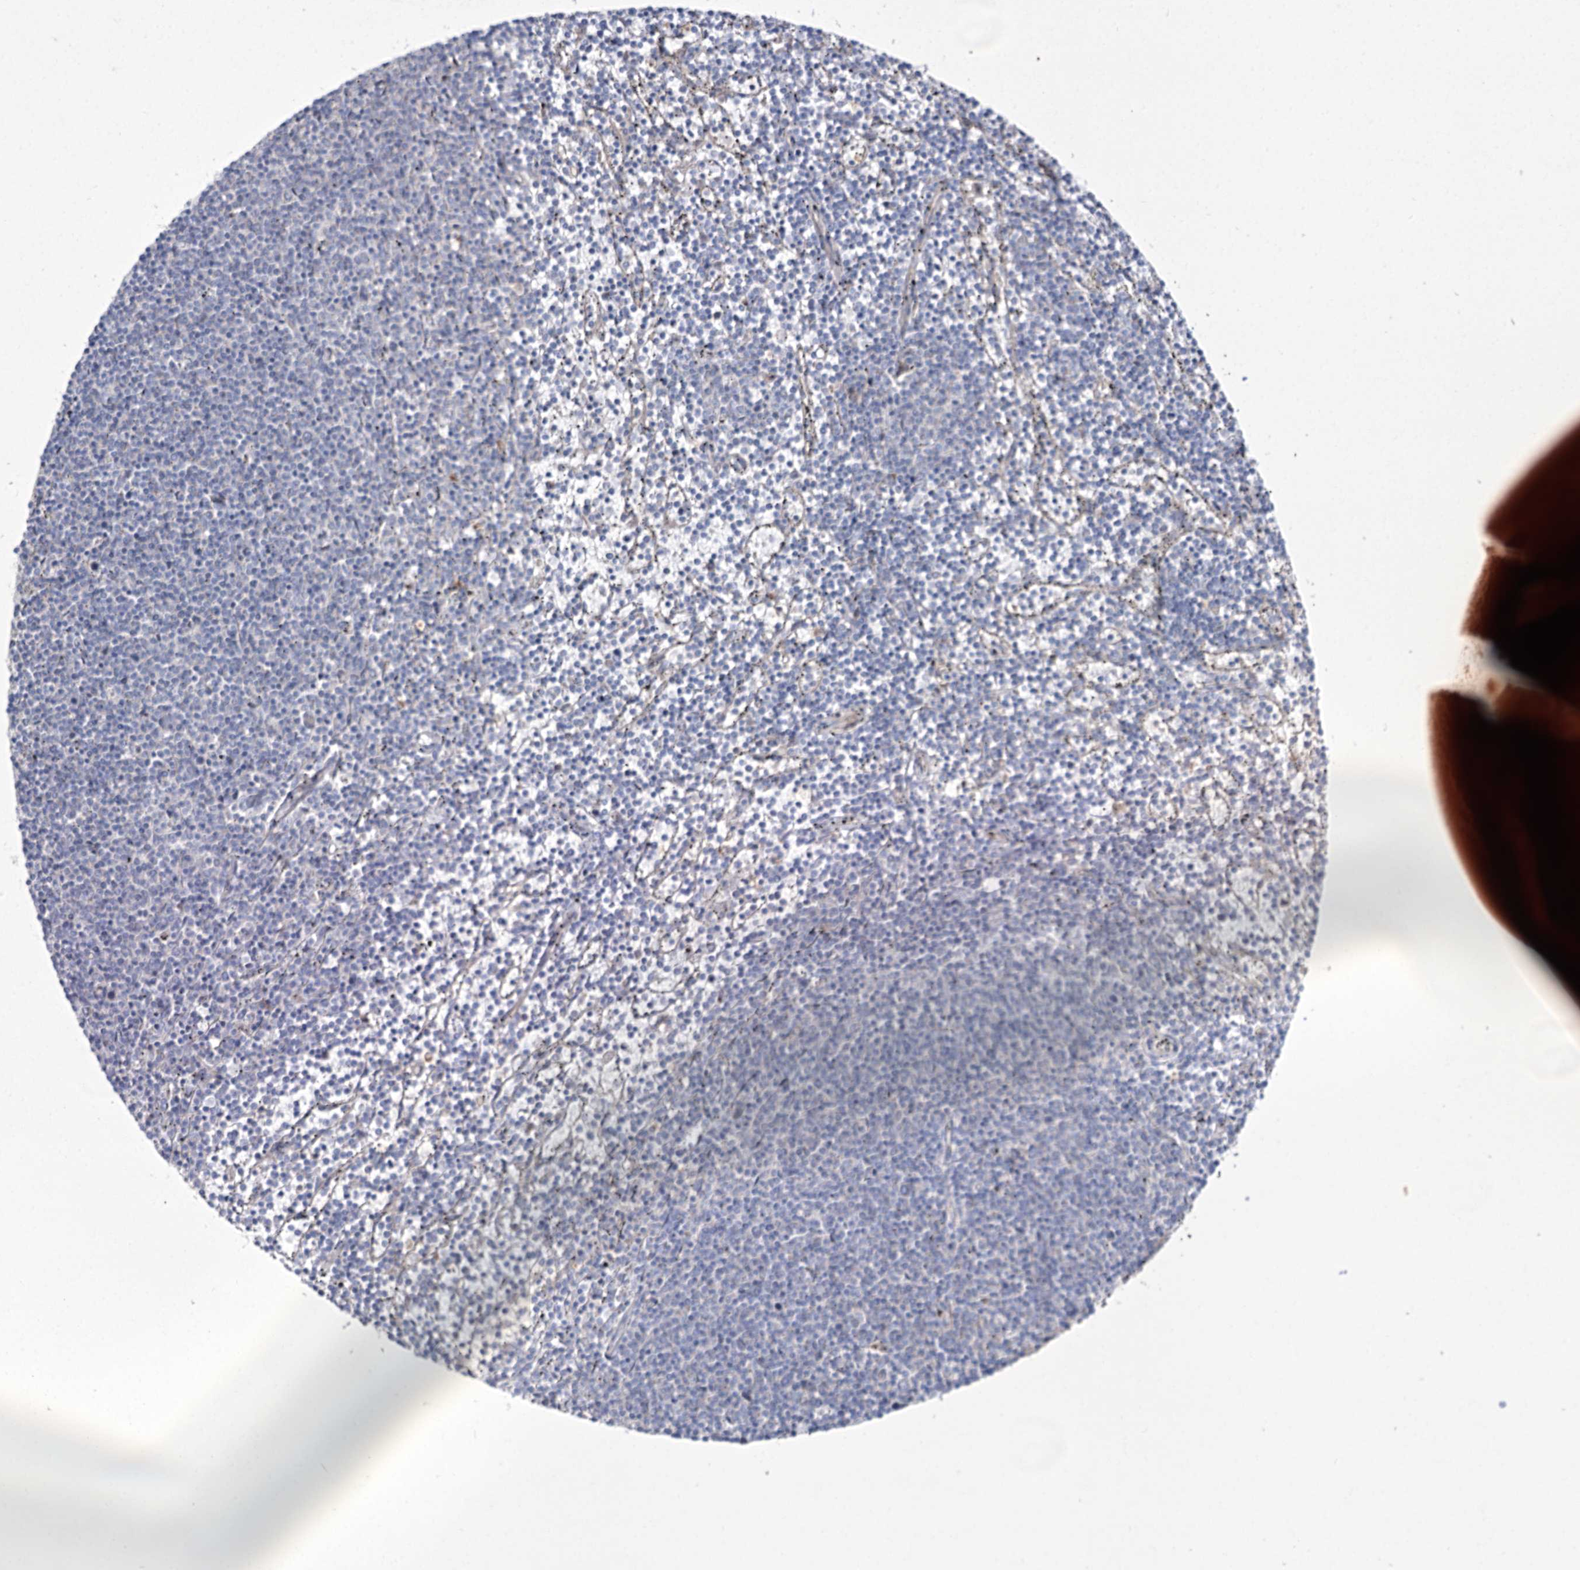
{"staining": {"intensity": "negative", "quantity": "none", "location": "none"}, "tissue": "lymphoma", "cell_type": "Tumor cells", "image_type": "cancer", "snomed": [{"axis": "morphology", "description": "Malignant lymphoma, non-Hodgkin's type, Low grade"}, {"axis": "topography", "description": "Spleen"}], "caption": "Tumor cells are negative for protein expression in human lymphoma.", "gene": "ARHGAP32", "patient": {"sex": "female", "age": 50}}